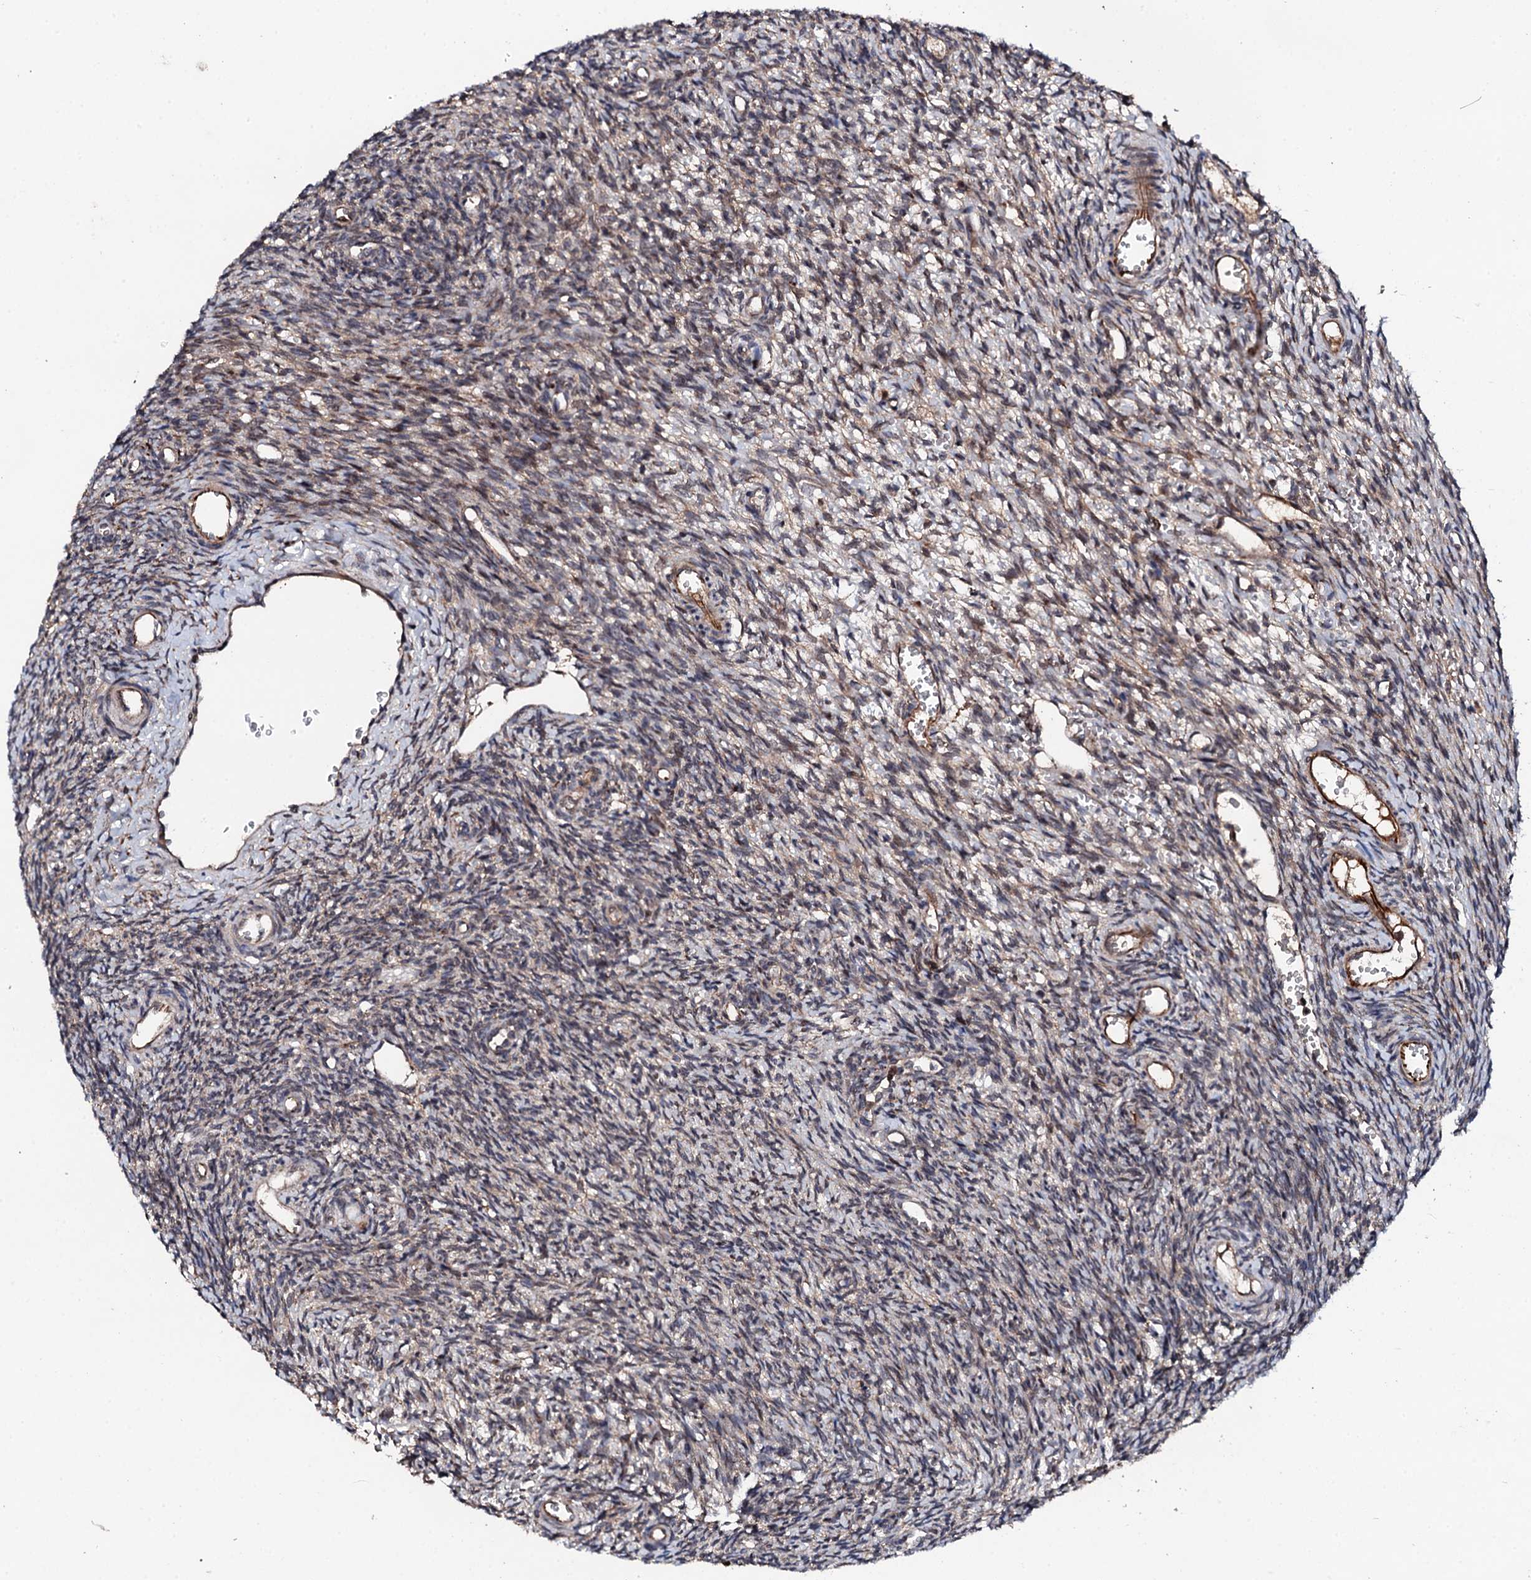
{"staining": {"intensity": "weak", "quantity": "25%-75%", "location": "cytoplasmic/membranous"}, "tissue": "ovary", "cell_type": "Ovarian stroma cells", "image_type": "normal", "snomed": [{"axis": "morphology", "description": "Normal tissue, NOS"}, {"axis": "topography", "description": "Ovary"}], "caption": "Weak cytoplasmic/membranous positivity is identified in about 25%-75% of ovarian stroma cells in unremarkable ovary.", "gene": "FAM111A", "patient": {"sex": "female", "age": 39}}